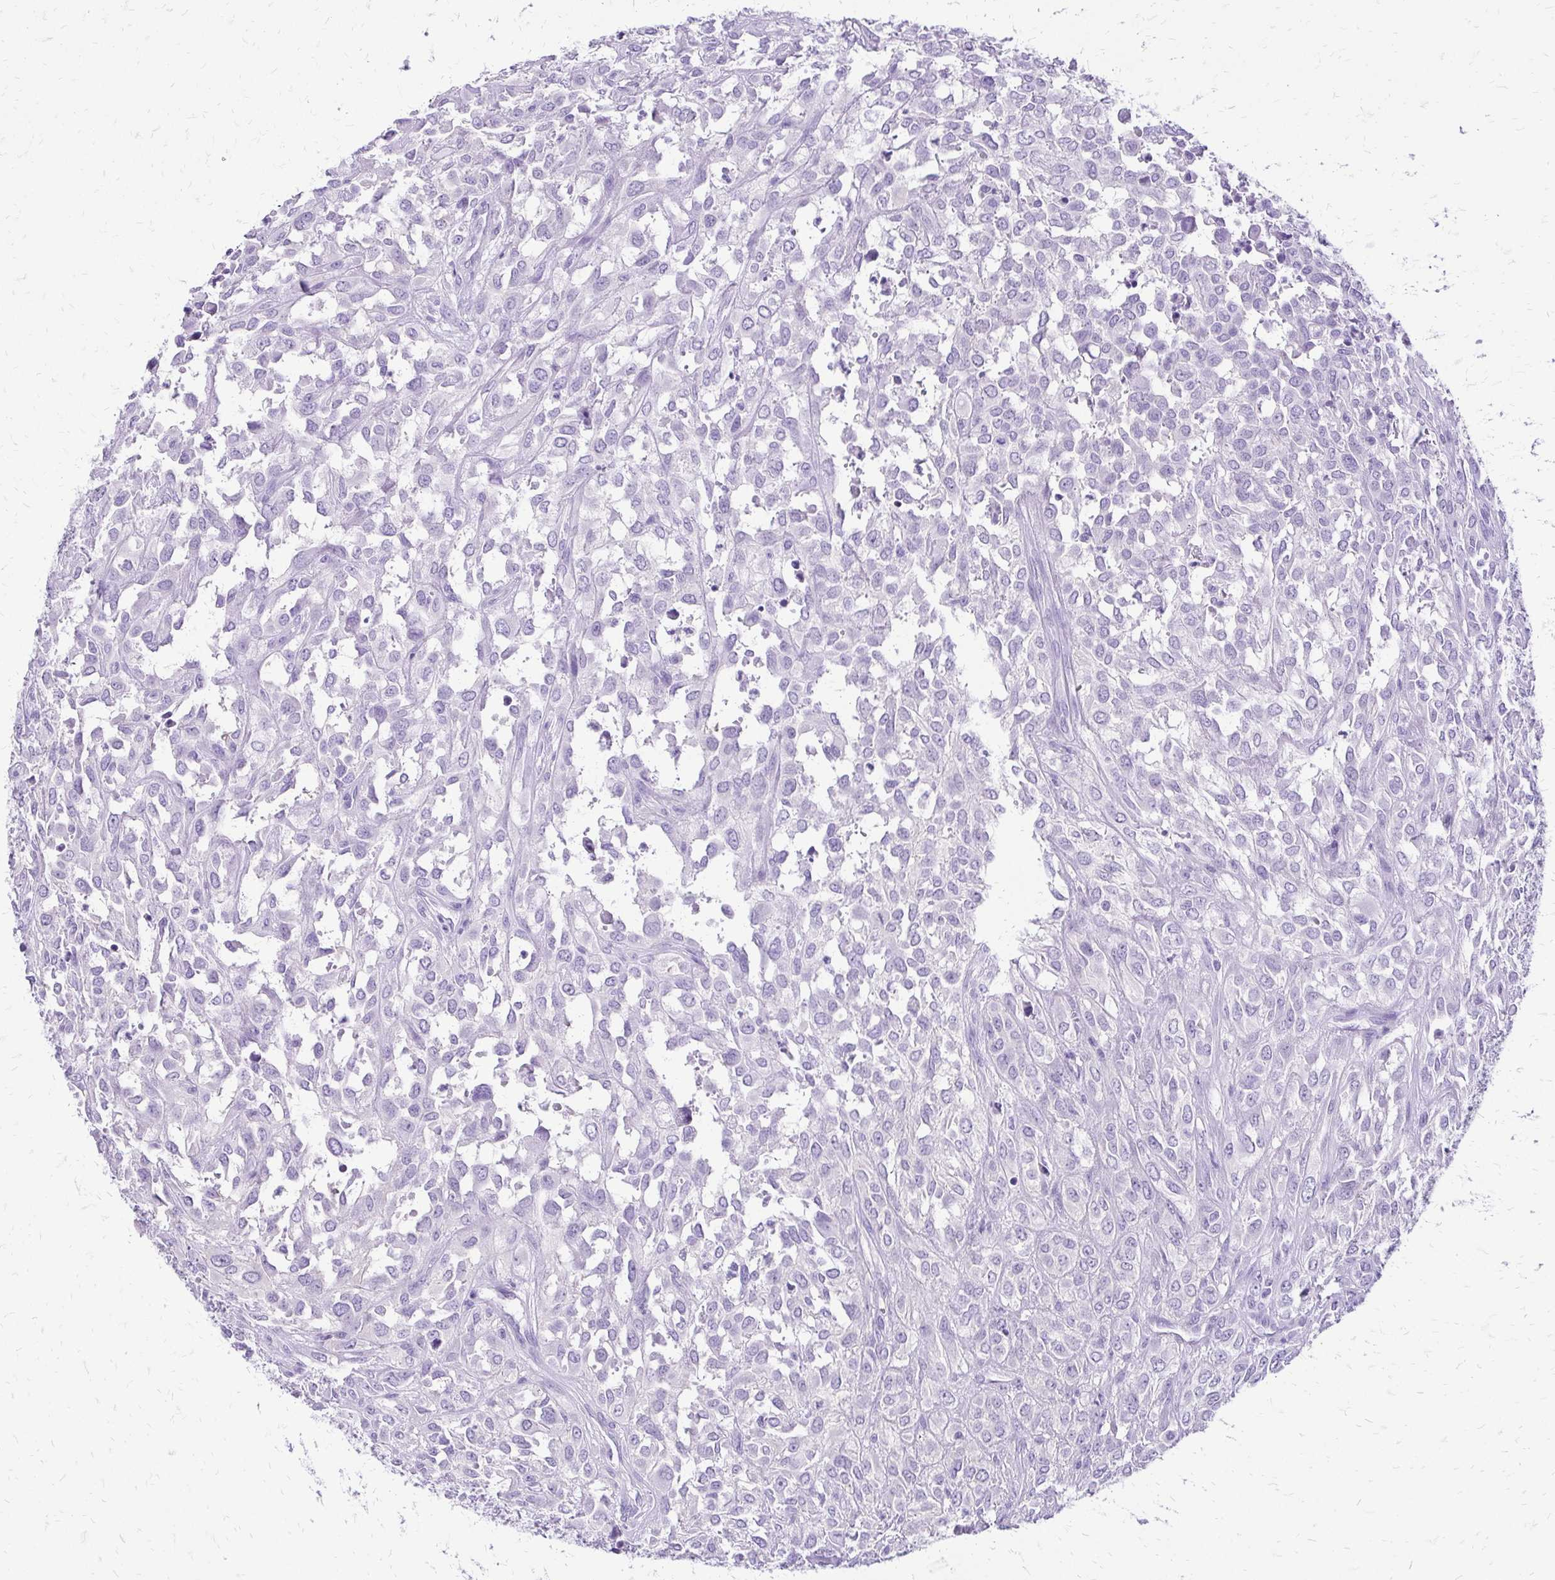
{"staining": {"intensity": "negative", "quantity": "none", "location": "none"}, "tissue": "urothelial cancer", "cell_type": "Tumor cells", "image_type": "cancer", "snomed": [{"axis": "morphology", "description": "Urothelial carcinoma, High grade"}, {"axis": "topography", "description": "Urinary bladder"}], "caption": "Tumor cells are negative for brown protein staining in urothelial carcinoma (high-grade).", "gene": "SLC32A1", "patient": {"sex": "male", "age": 67}}